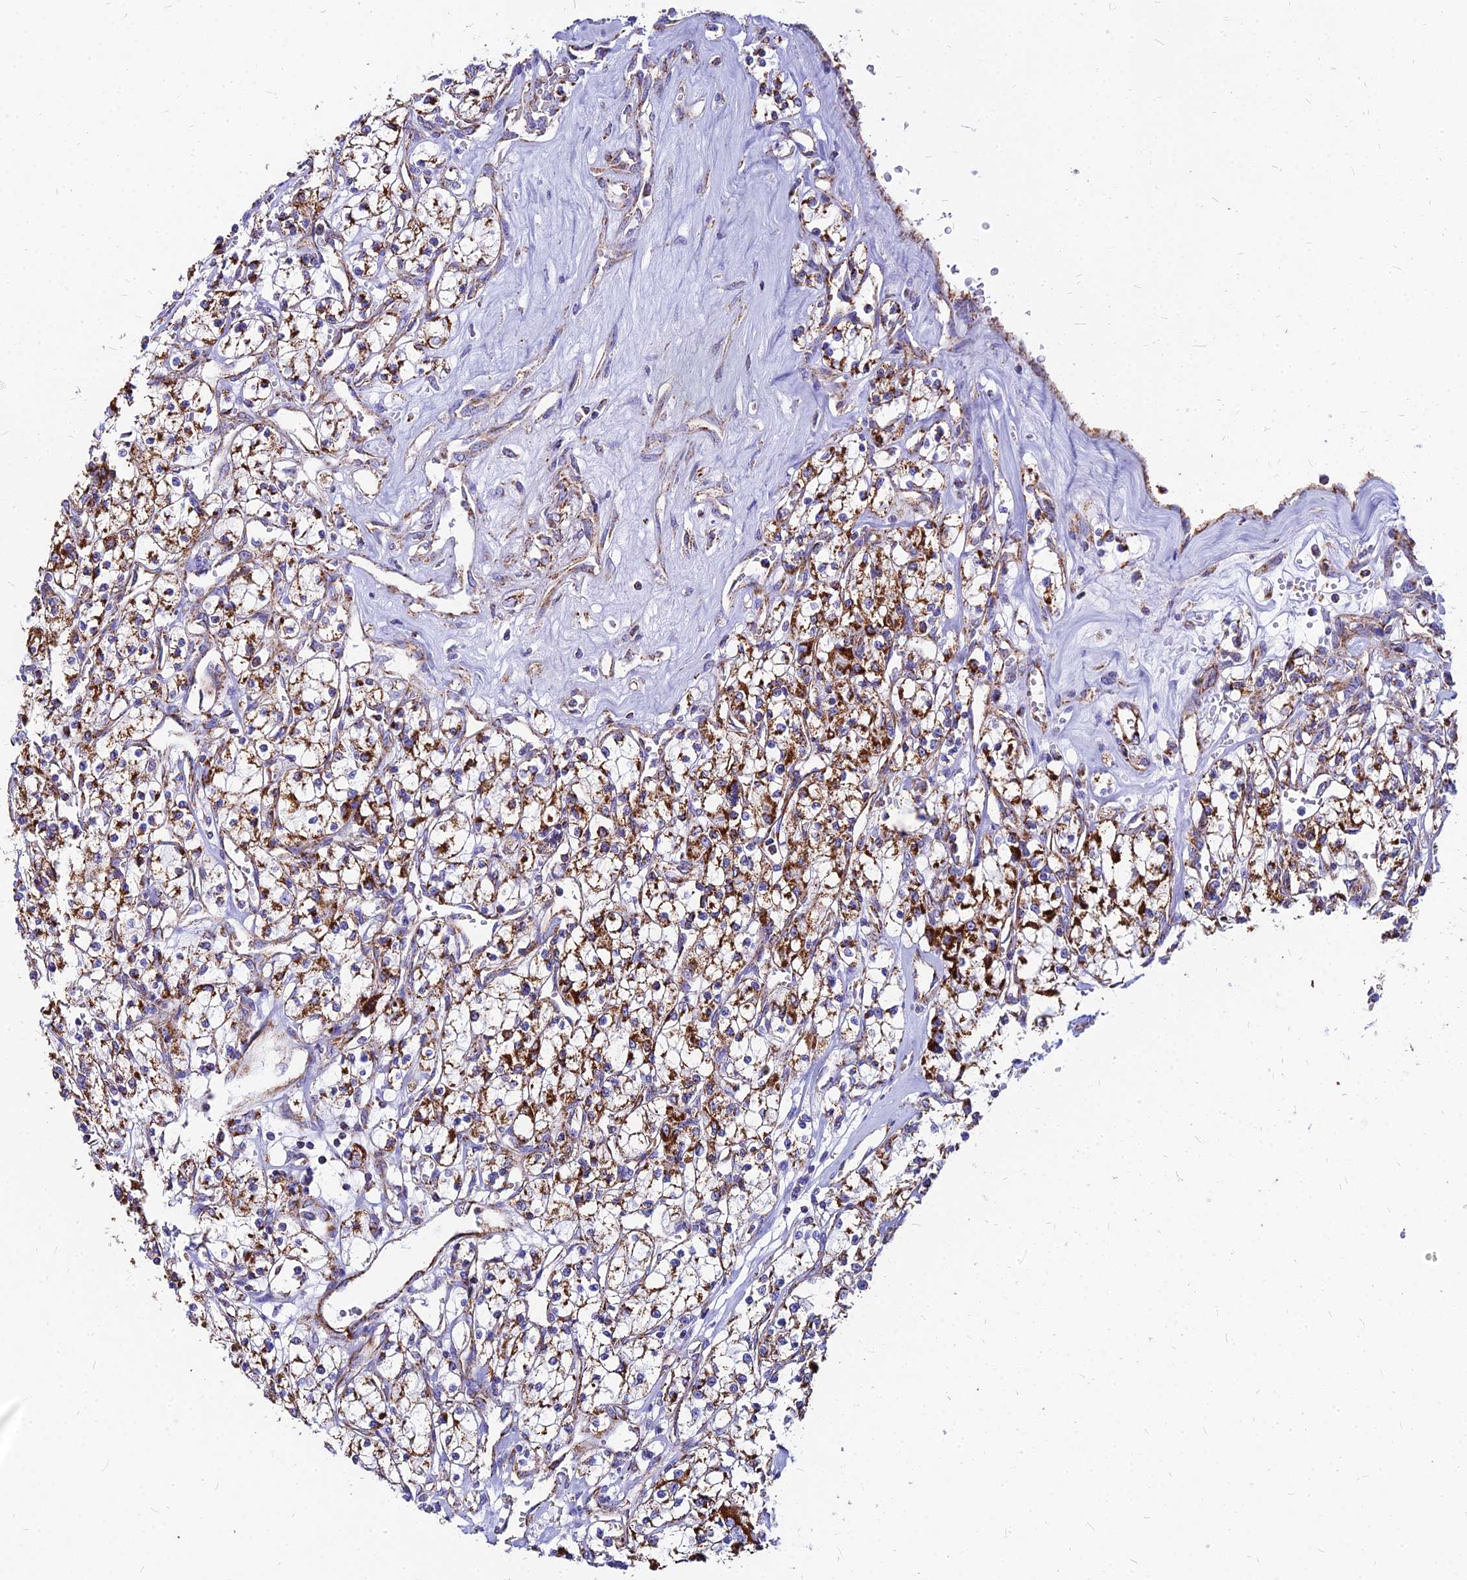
{"staining": {"intensity": "strong", "quantity": ">75%", "location": "cytoplasmic/membranous"}, "tissue": "renal cancer", "cell_type": "Tumor cells", "image_type": "cancer", "snomed": [{"axis": "morphology", "description": "Adenocarcinoma, NOS"}, {"axis": "topography", "description": "Kidney"}], "caption": "Immunohistochemistry photomicrograph of renal cancer (adenocarcinoma) stained for a protein (brown), which shows high levels of strong cytoplasmic/membranous expression in approximately >75% of tumor cells.", "gene": "DLD", "patient": {"sex": "female", "age": 59}}